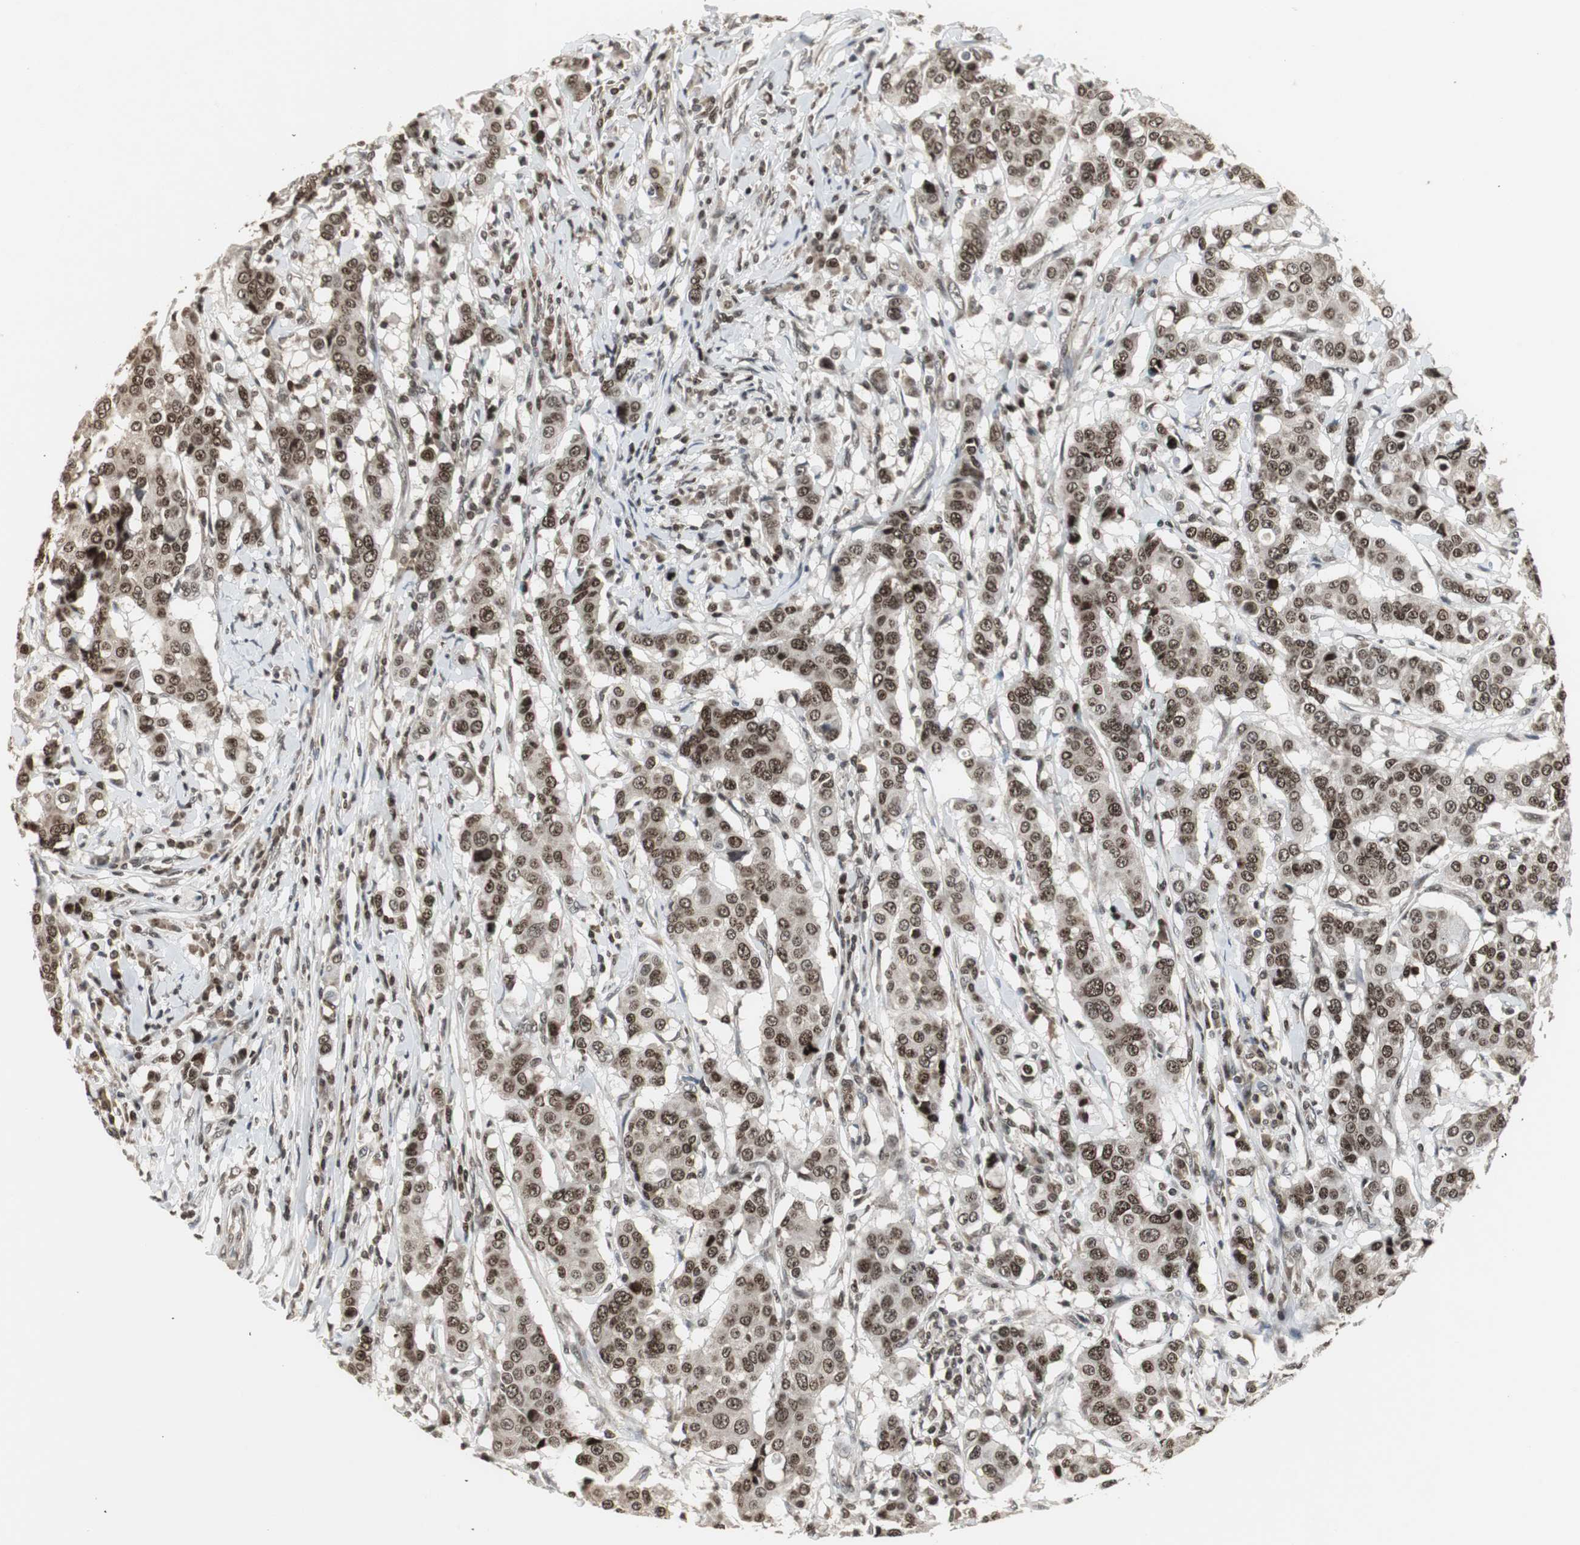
{"staining": {"intensity": "moderate", "quantity": ">75%", "location": "nuclear"}, "tissue": "breast cancer", "cell_type": "Tumor cells", "image_type": "cancer", "snomed": [{"axis": "morphology", "description": "Duct carcinoma"}, {"axis": "topography", "description": "Breast"}], "caption": "Immunohistochemistry micrograph of breast intraductal carcinoma stained for a protein (brown), which displays medium levels of moderate nuclear staining in approximately >75% of tumor cells.", "gene": "MPG", "patient": {"sex": "female", "age": 27}}